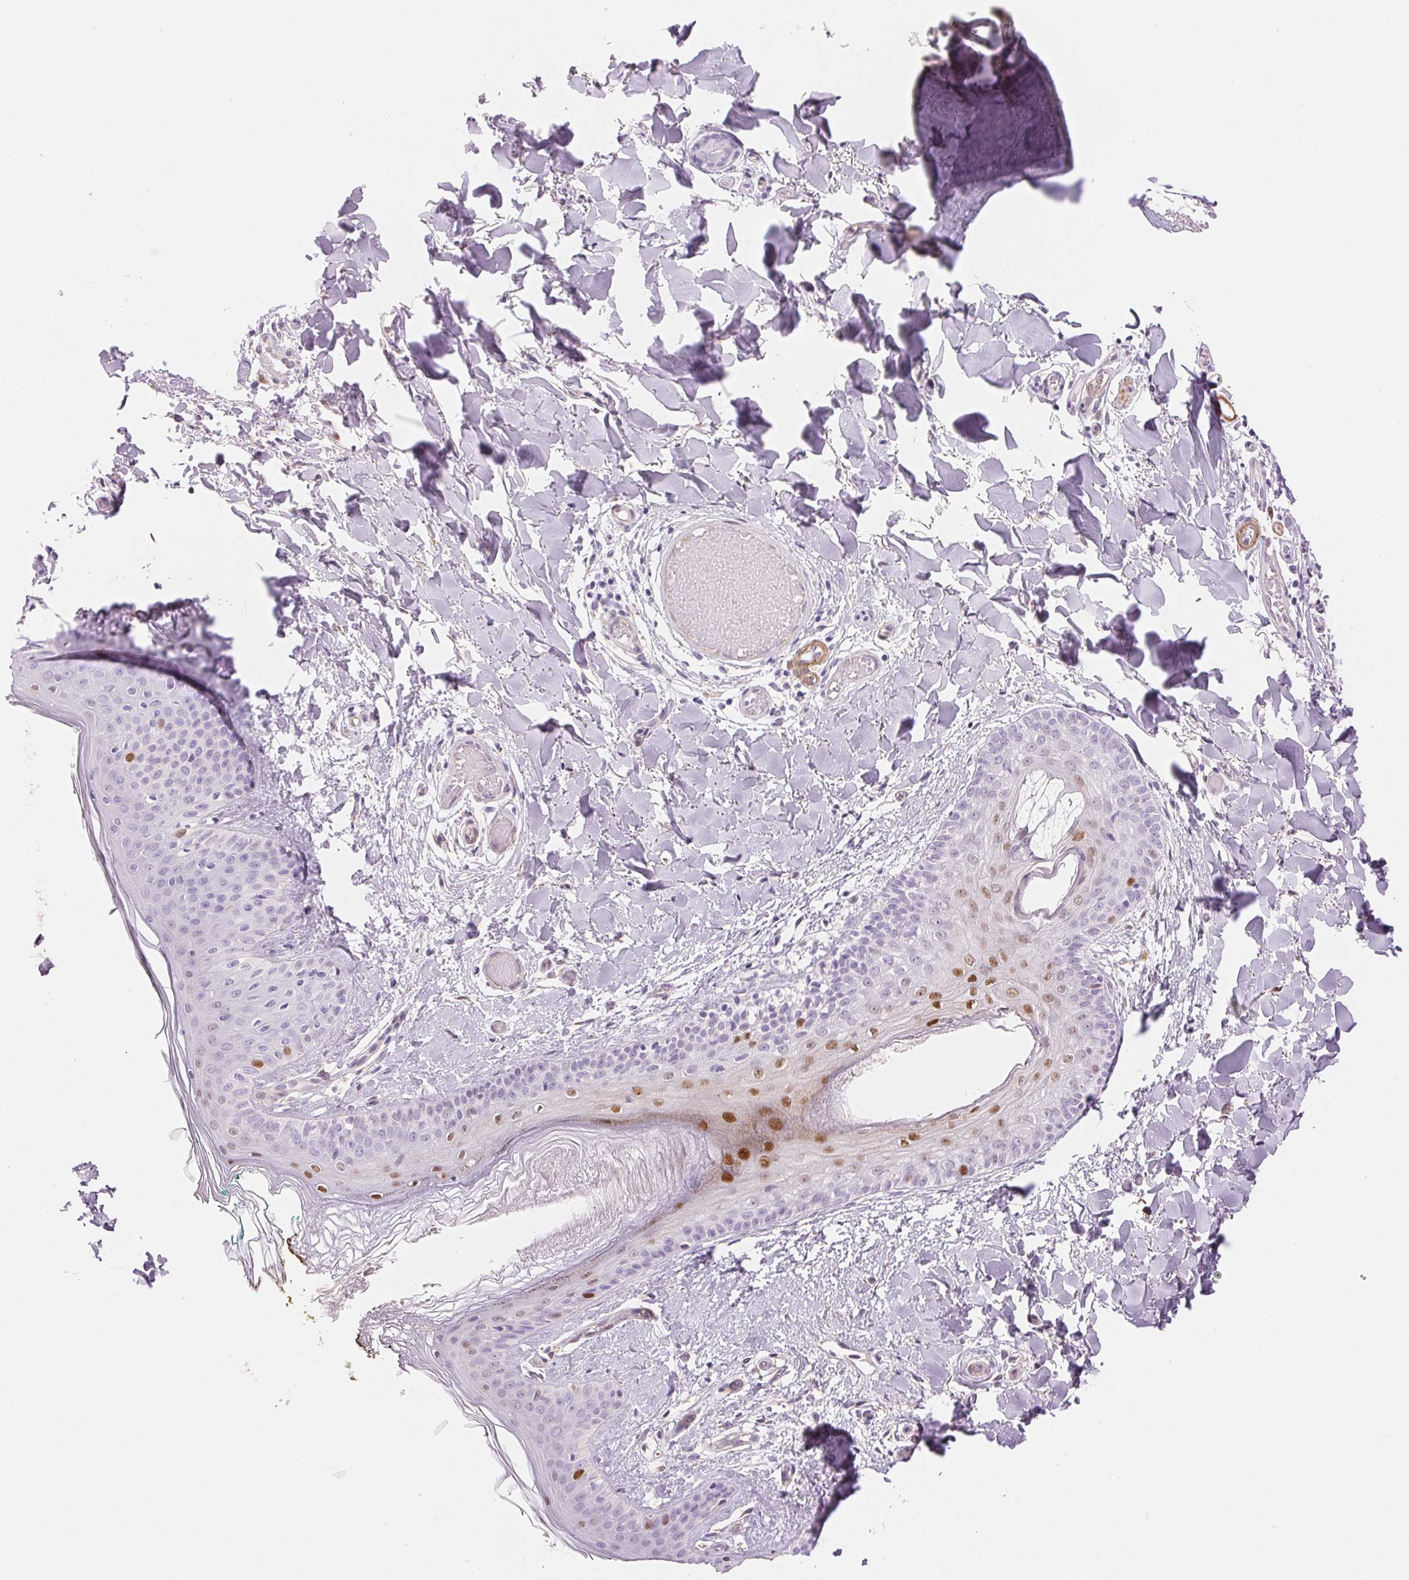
{"staining": {"intensity": "negative", "quantity": "none", "location": "none"}, "tissue": "skin", "cell_type": "Fibroblasts", "image_type": "normal", "snomed": [{"axis": "morphology", "description": "Normal tissue, NOS"}, {"axis": "topography", "description": "Skin"}], "caption": "DAB (3,3'-diaminobenzidine) immunohistochemical staining of normal human skin shows no significant positivity in fibroblasts.", "gene": "SMTN", "patient": {"sex": "female", "age": 34}}